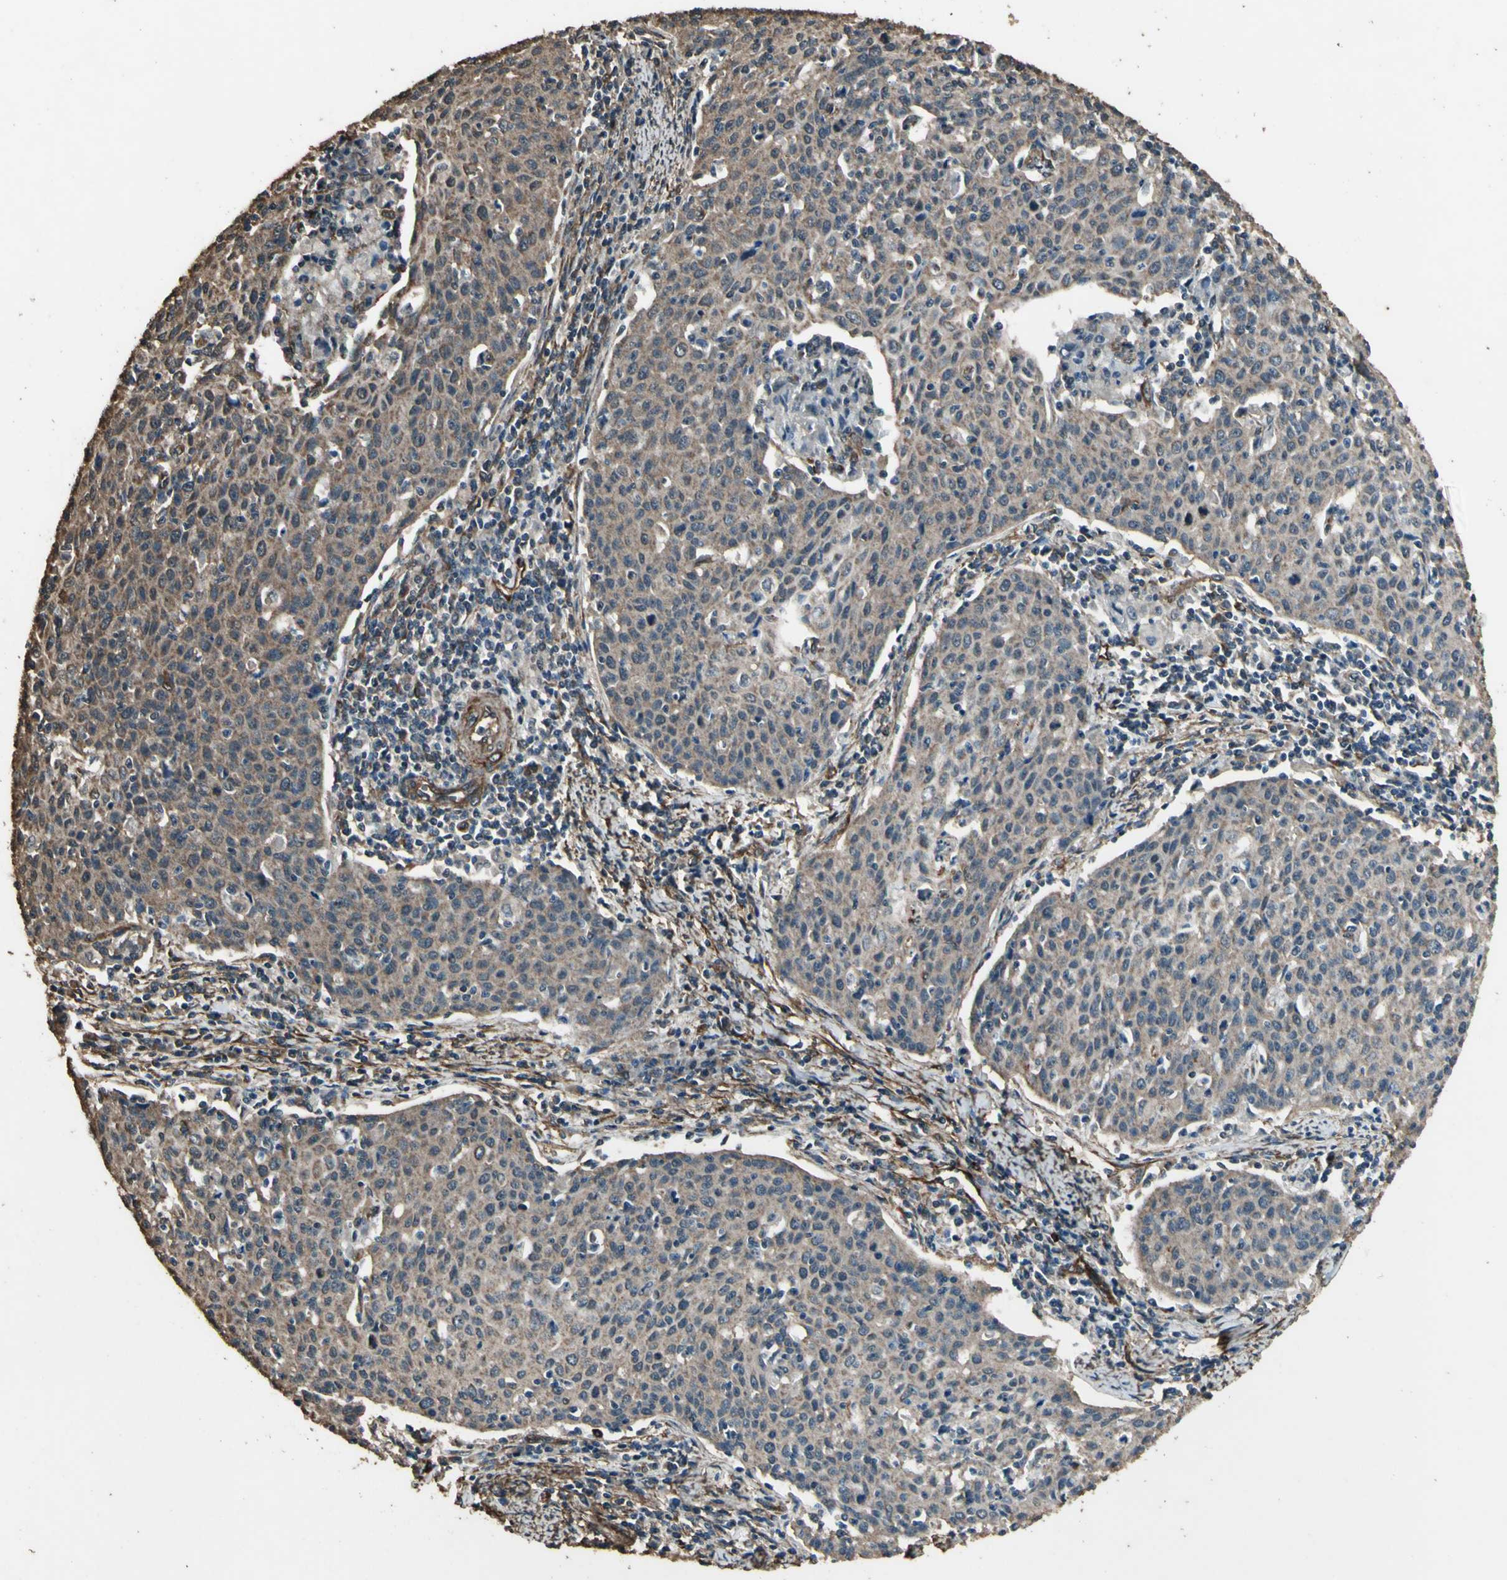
{"staining": {"intensity": "weak", "quantity": ">75%", "location": "cytoplasmic/membranous"}, "tissue": "cervical cancer", "cell_type": "Tumor cells", "image_type": "cancer", "snomed": [{"axis": "morphology", "description": "Squamous cell carcinoma, NOS"}, {"axis": "topography", "description": "Cervix"}], "caption": "Immunohistochemistry histopathology image of human cervical cancer stained for a protein (brown), which displays low levels of weak cytoplasmic/membranous staining in approximately >75% of tumor cells.", "gene": "TSPO", "patient": {"sex": "female", "age": 38}}